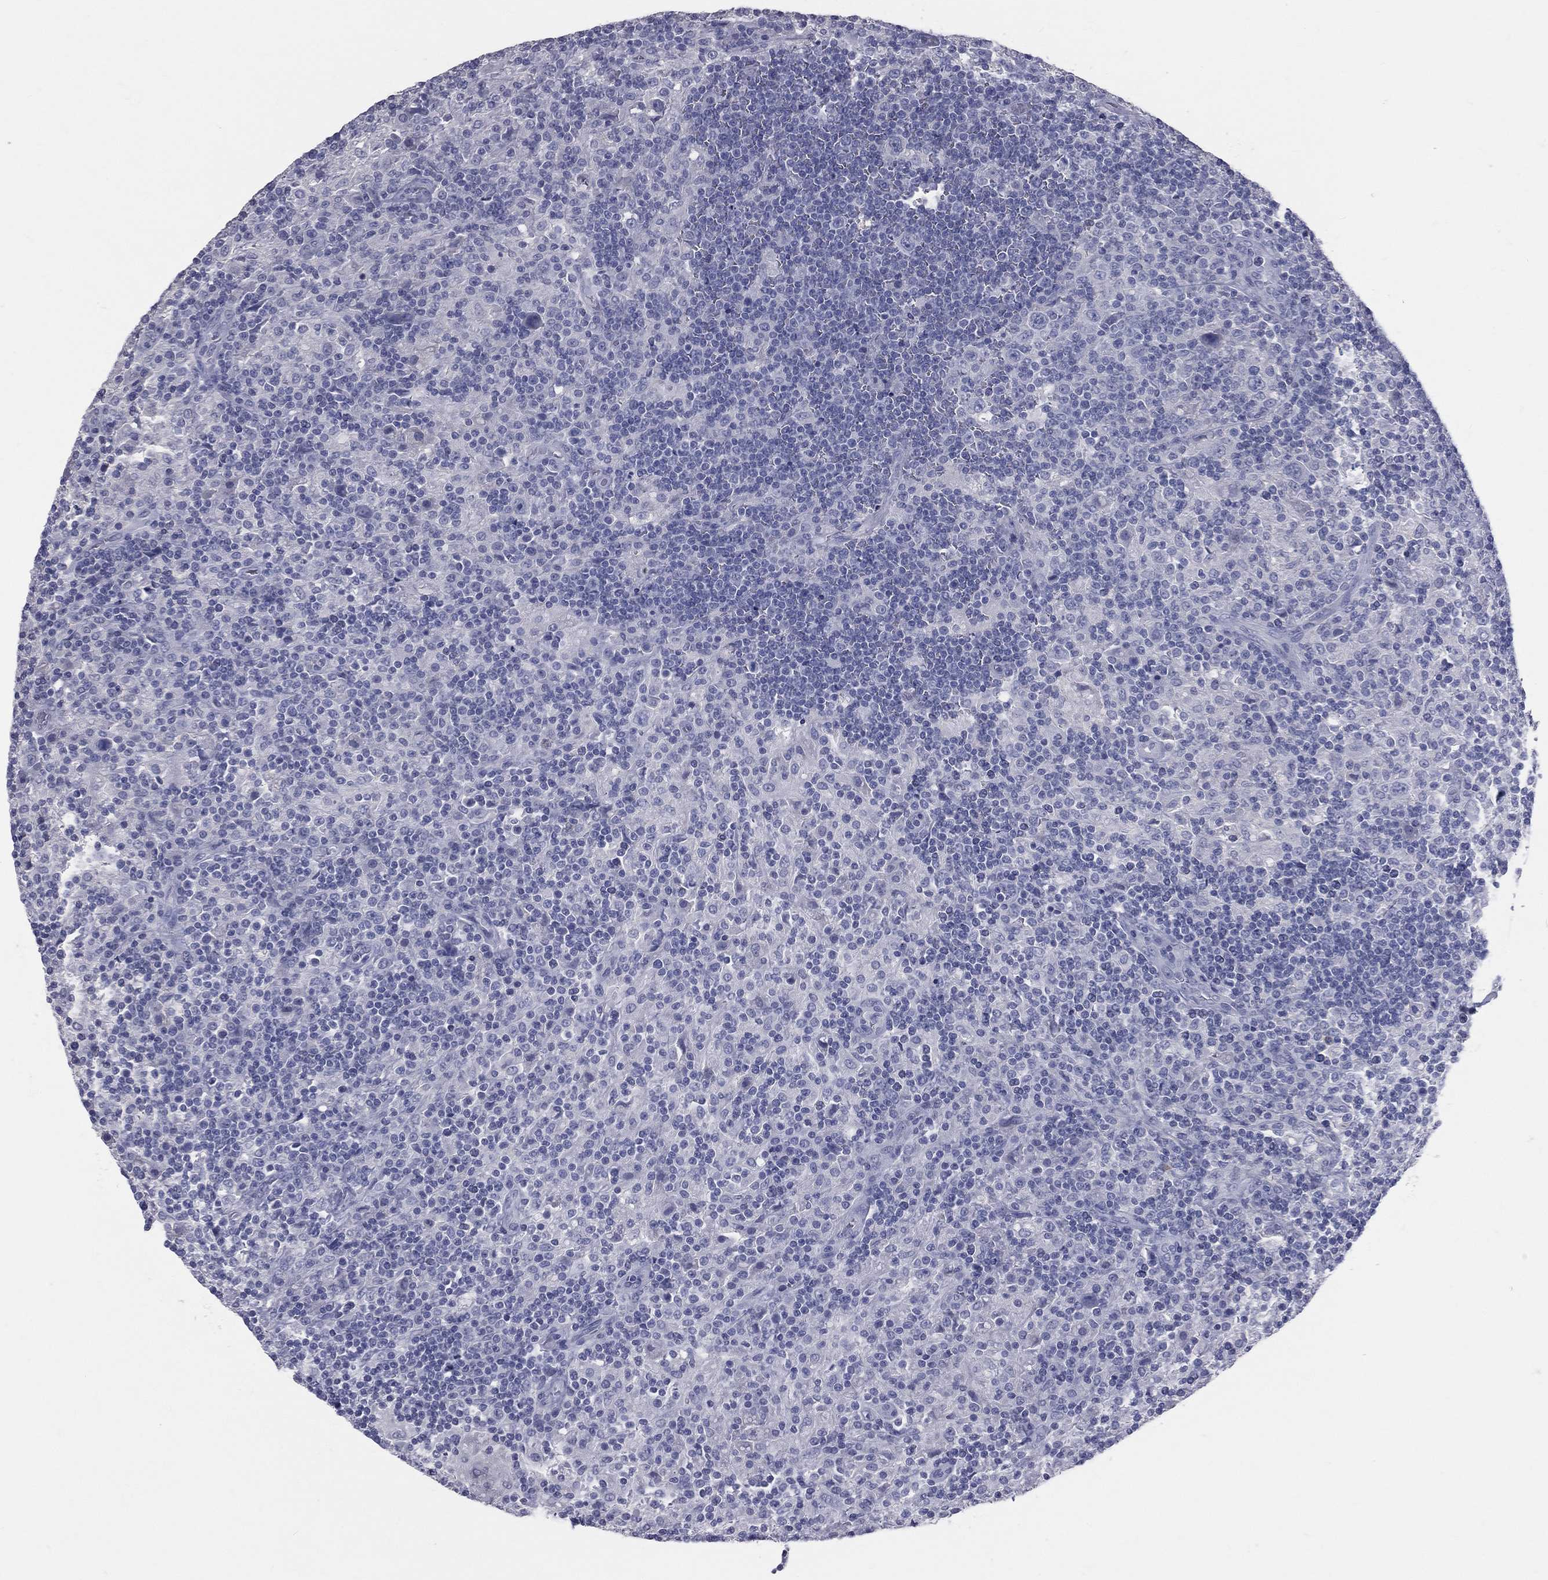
{"staining": {"intensity": "negative", "quantity": "none", "location": "none"}, "tissue": "lymphoma", "cell_type": "Tumor cells", "image_type": "cancer", "snomed": [{"axis": "morphology", "description": "Hodgkin's disease, NOS"}, {"axis": "topography", "description": "Lymph node"}], "caption": "This is a image of immunohistochemistry (IHC) staining of Hodgkin's disease, which shows no expression in tumor cells.", "gene": "TFPI2", "patient": {"sex": "male", "age": 70}}